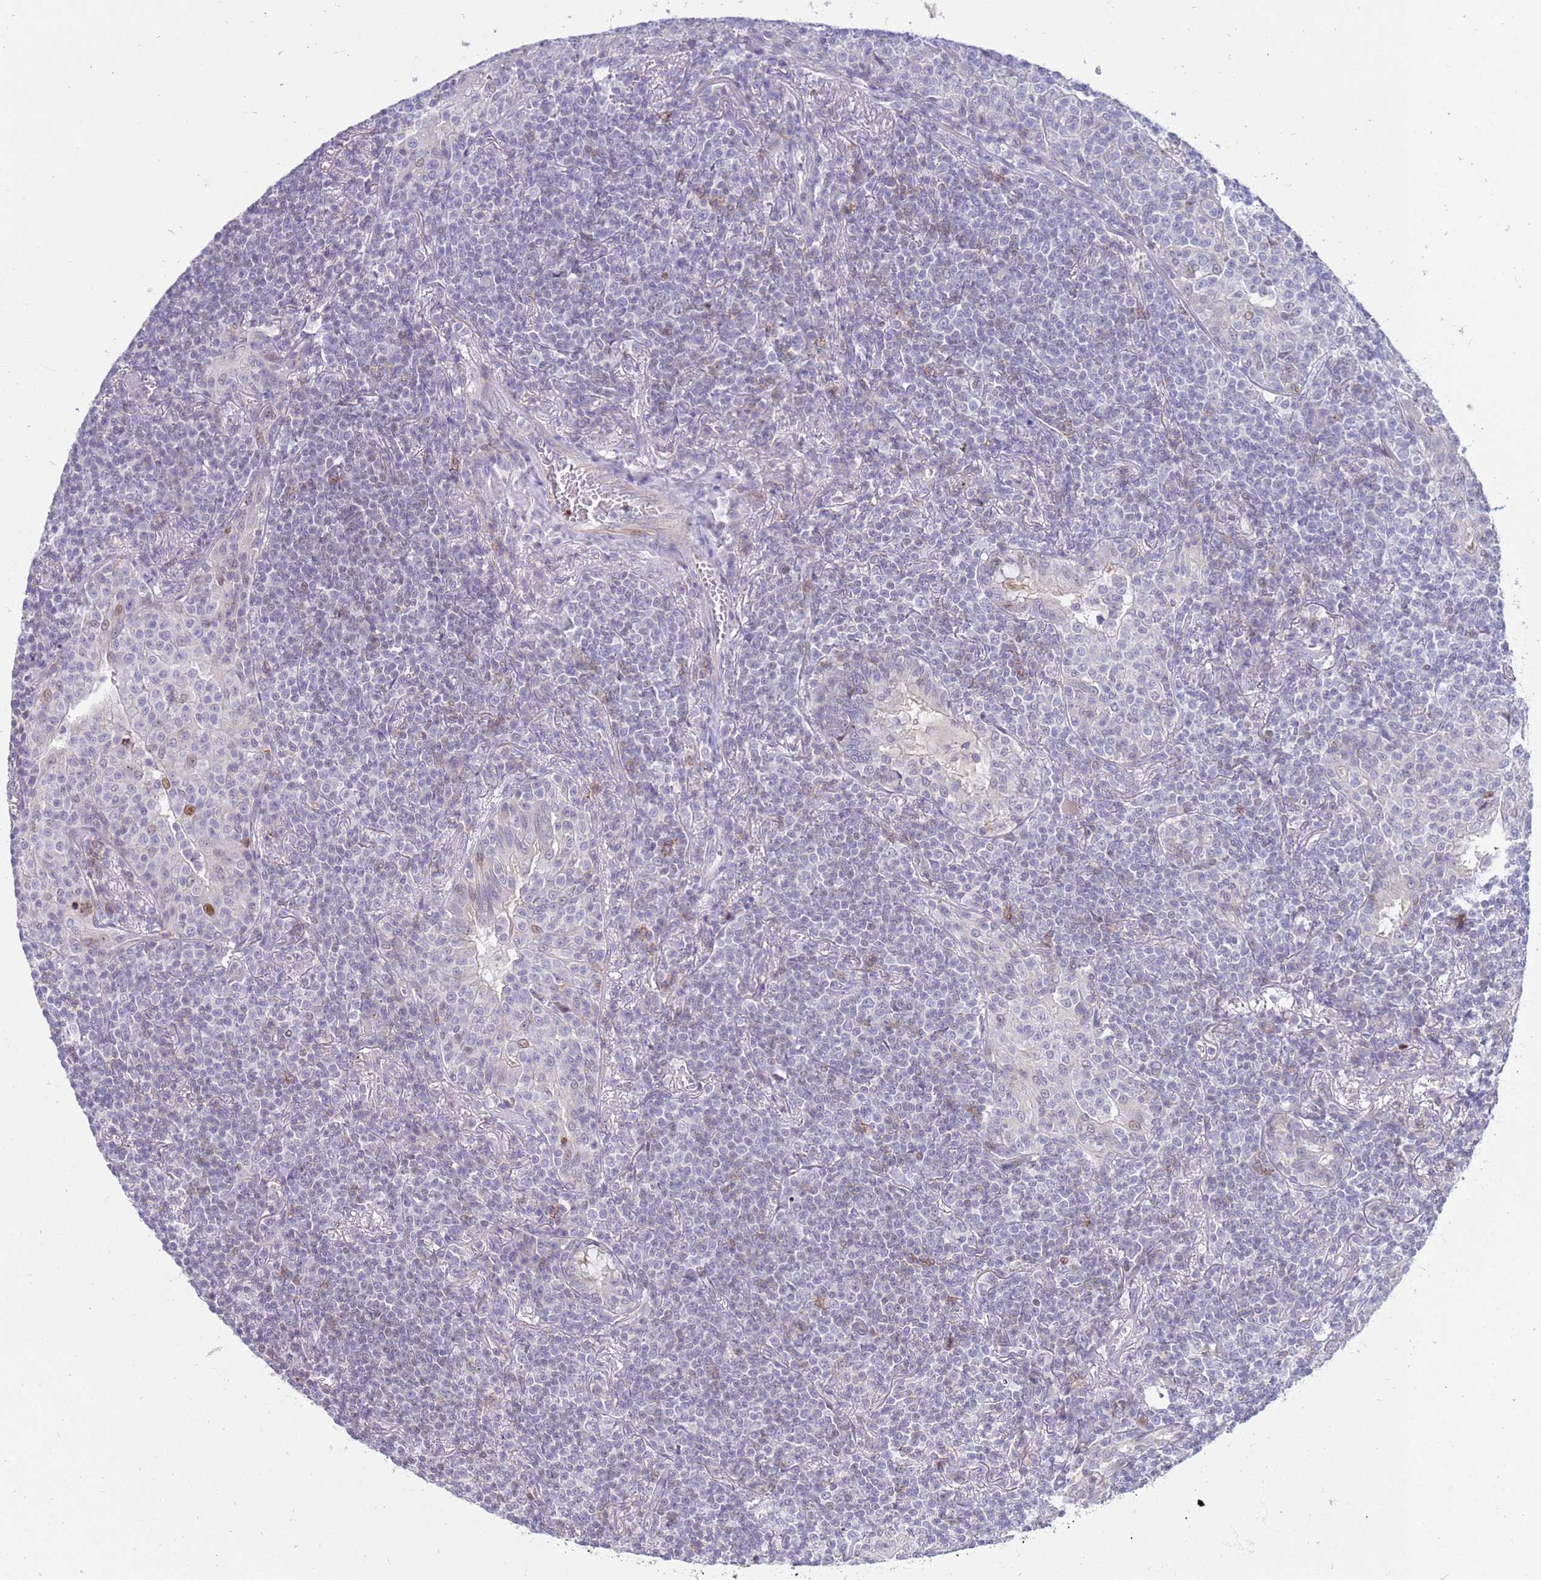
{"staining": {"intensity": "negative", "quantity": "none", "location": "none"}, "tissue": "lymphoma", "cell_type": "Tumor cells", "image_type": "cancer", "snomed": [{"axis": "morphology", "description": "Malignant lymphoma, non-Hodgkin's type, Low grade"}, {"axis": "topography", "description": "Lung"}], "caption": "The image demonstrates no staining of tumor cells in lymphoma.", "gene": "STK25", "patient": {"sex": "female", "age": 71}}